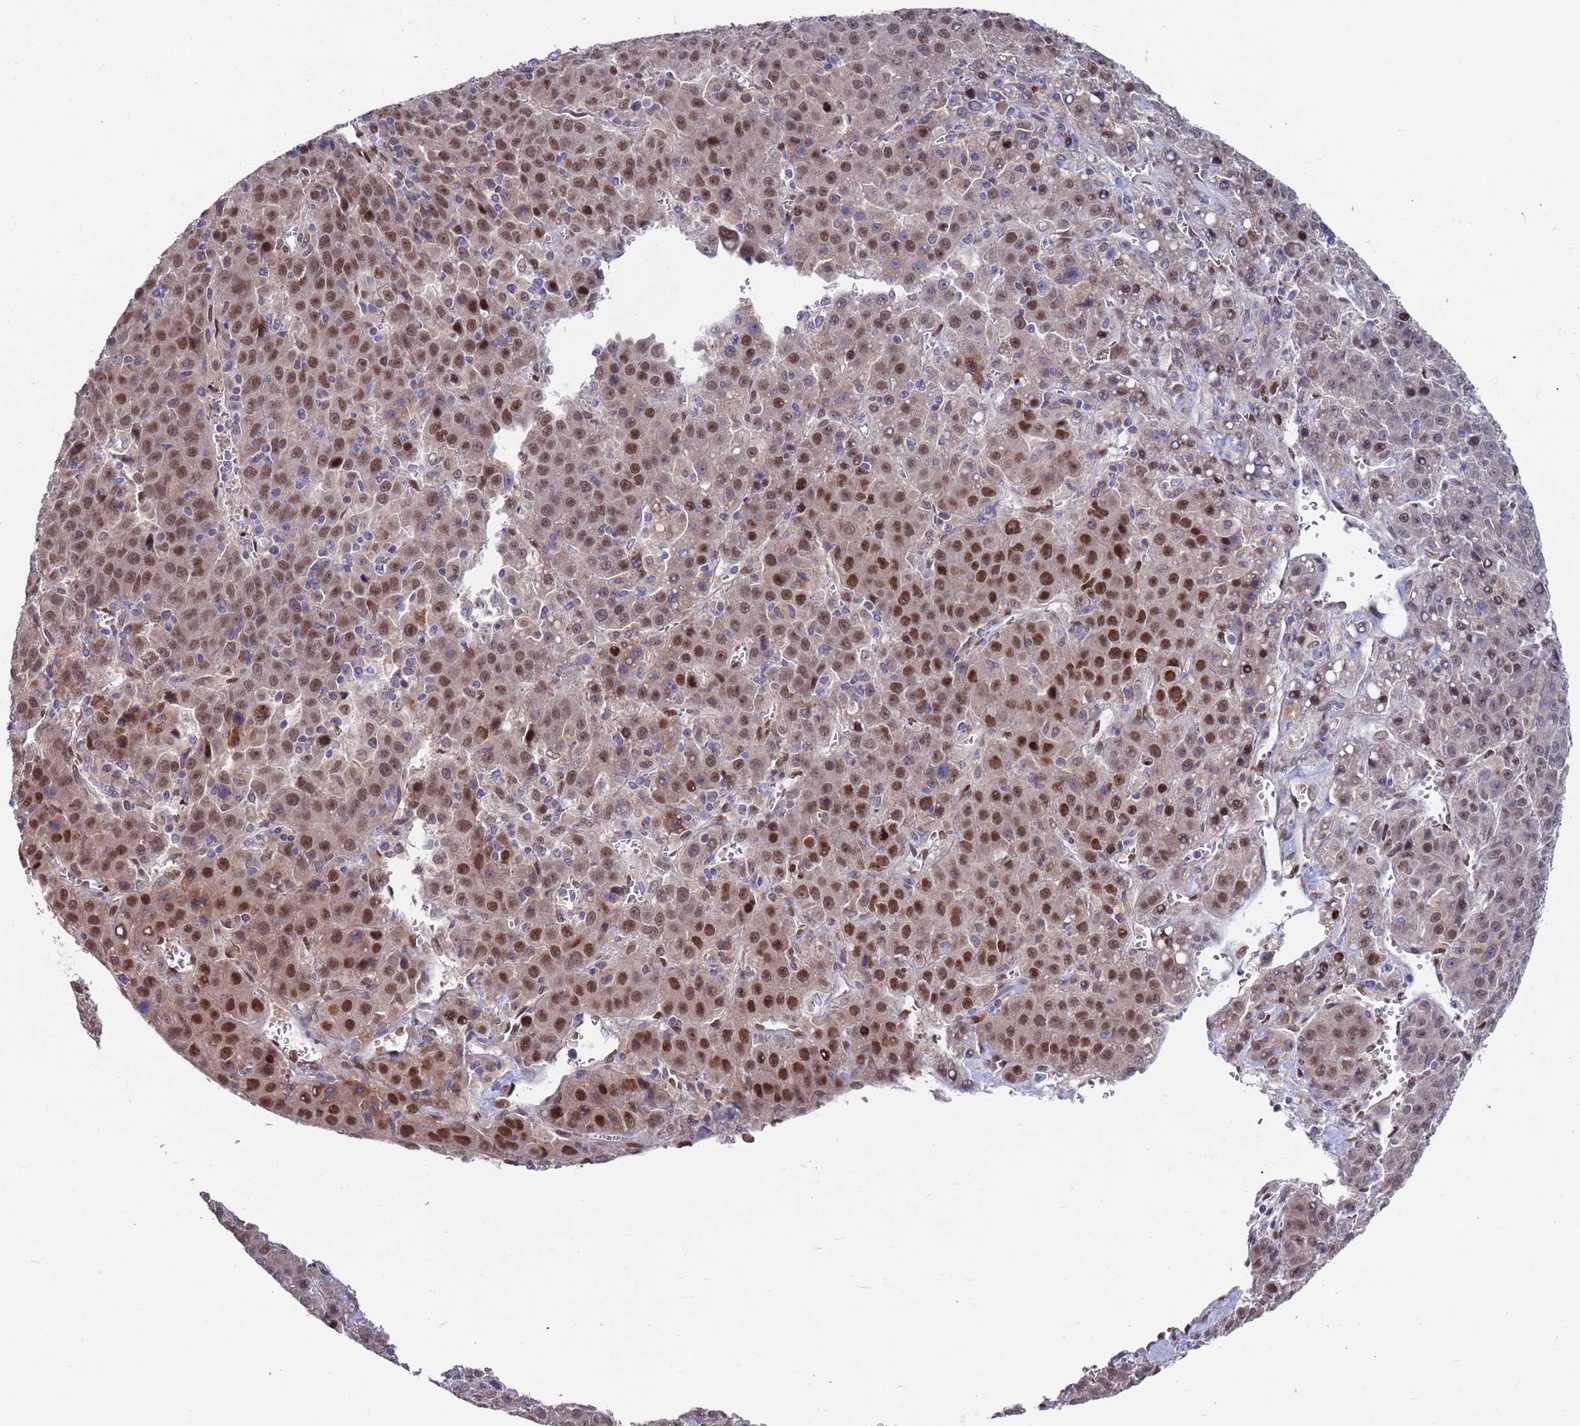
{"staining": {"intensity": "moderate", "quantity": ">75%", "location": "nuclear"}, "tissue": "liver cancer", "cell_type": "Tumor cells", "image_type": "cancer", "snomed": [{"axis": "morphology", "description": "Carcinoma, Hepatocellular, NOS"}, {"axis": "topography", "description": "Liver"}], "caption": "IHC of human liver hepatocellular carcinoma shows medium levels of moderate nuclear expression in approximately >75% of tumor cells.", "gene": "FBXO27", "patient": {"sex": "female", "age": 53}}